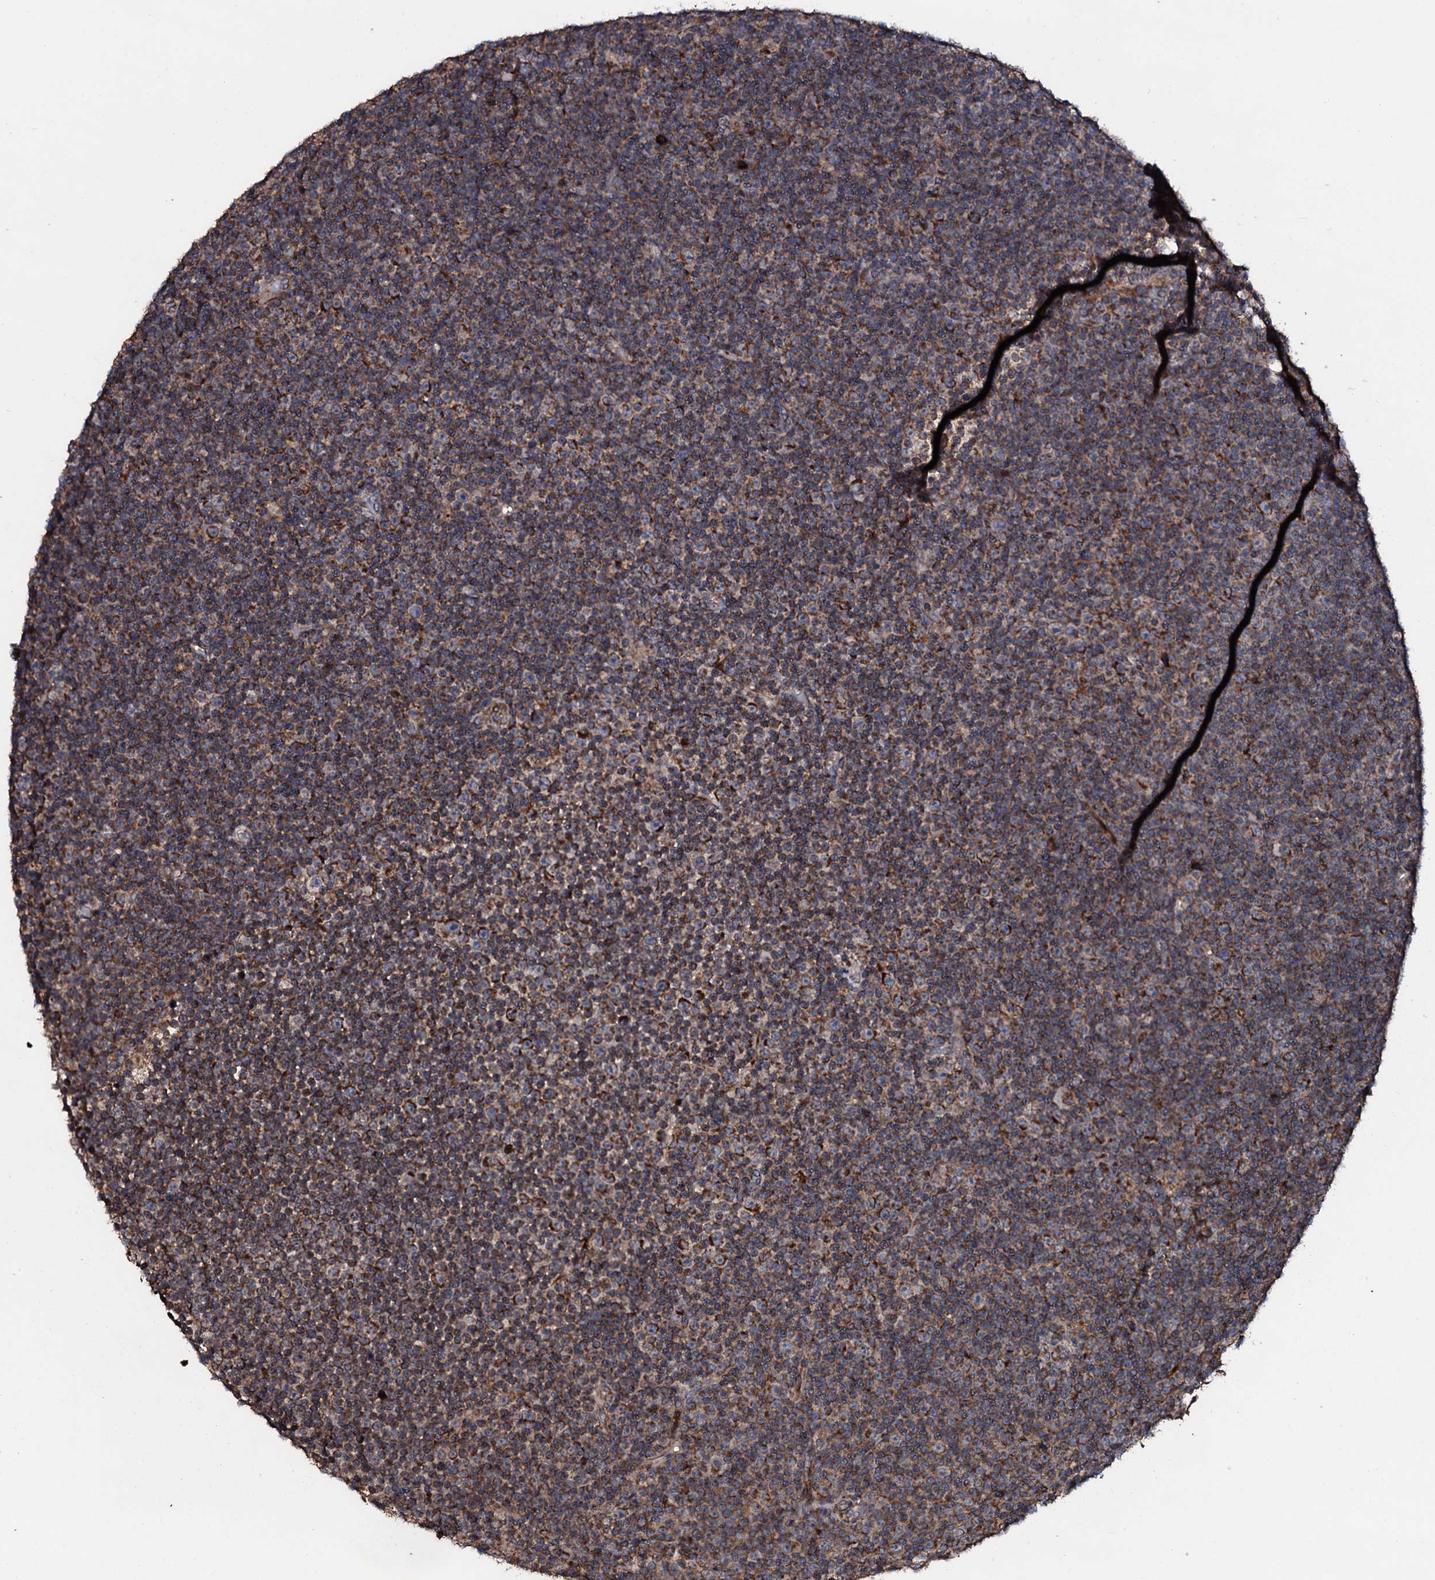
{"staining": {"intensity": "moderate", "quantity": "25%-75%", "location": "cytoplasmic/membranous"}, "tissue": "lymphoma", "cell_type": "Tumor cells", "image_type": "cancer", "snomed": [{"axis": "morphology", "description": "Malignant lymphoma, non-Hodgkin's type, Low grade"}, {"axis": "topography", "description": "Lymph node"}], "caption": "This is a micrograph of immunohistochemistry (IHC) staining of lymphoma, which shows moderate positivity in the cytoplasmic/membranous of tumor cells.", "gene": "SDHAF2", "patient": {"sex": "female", "age": 67}}